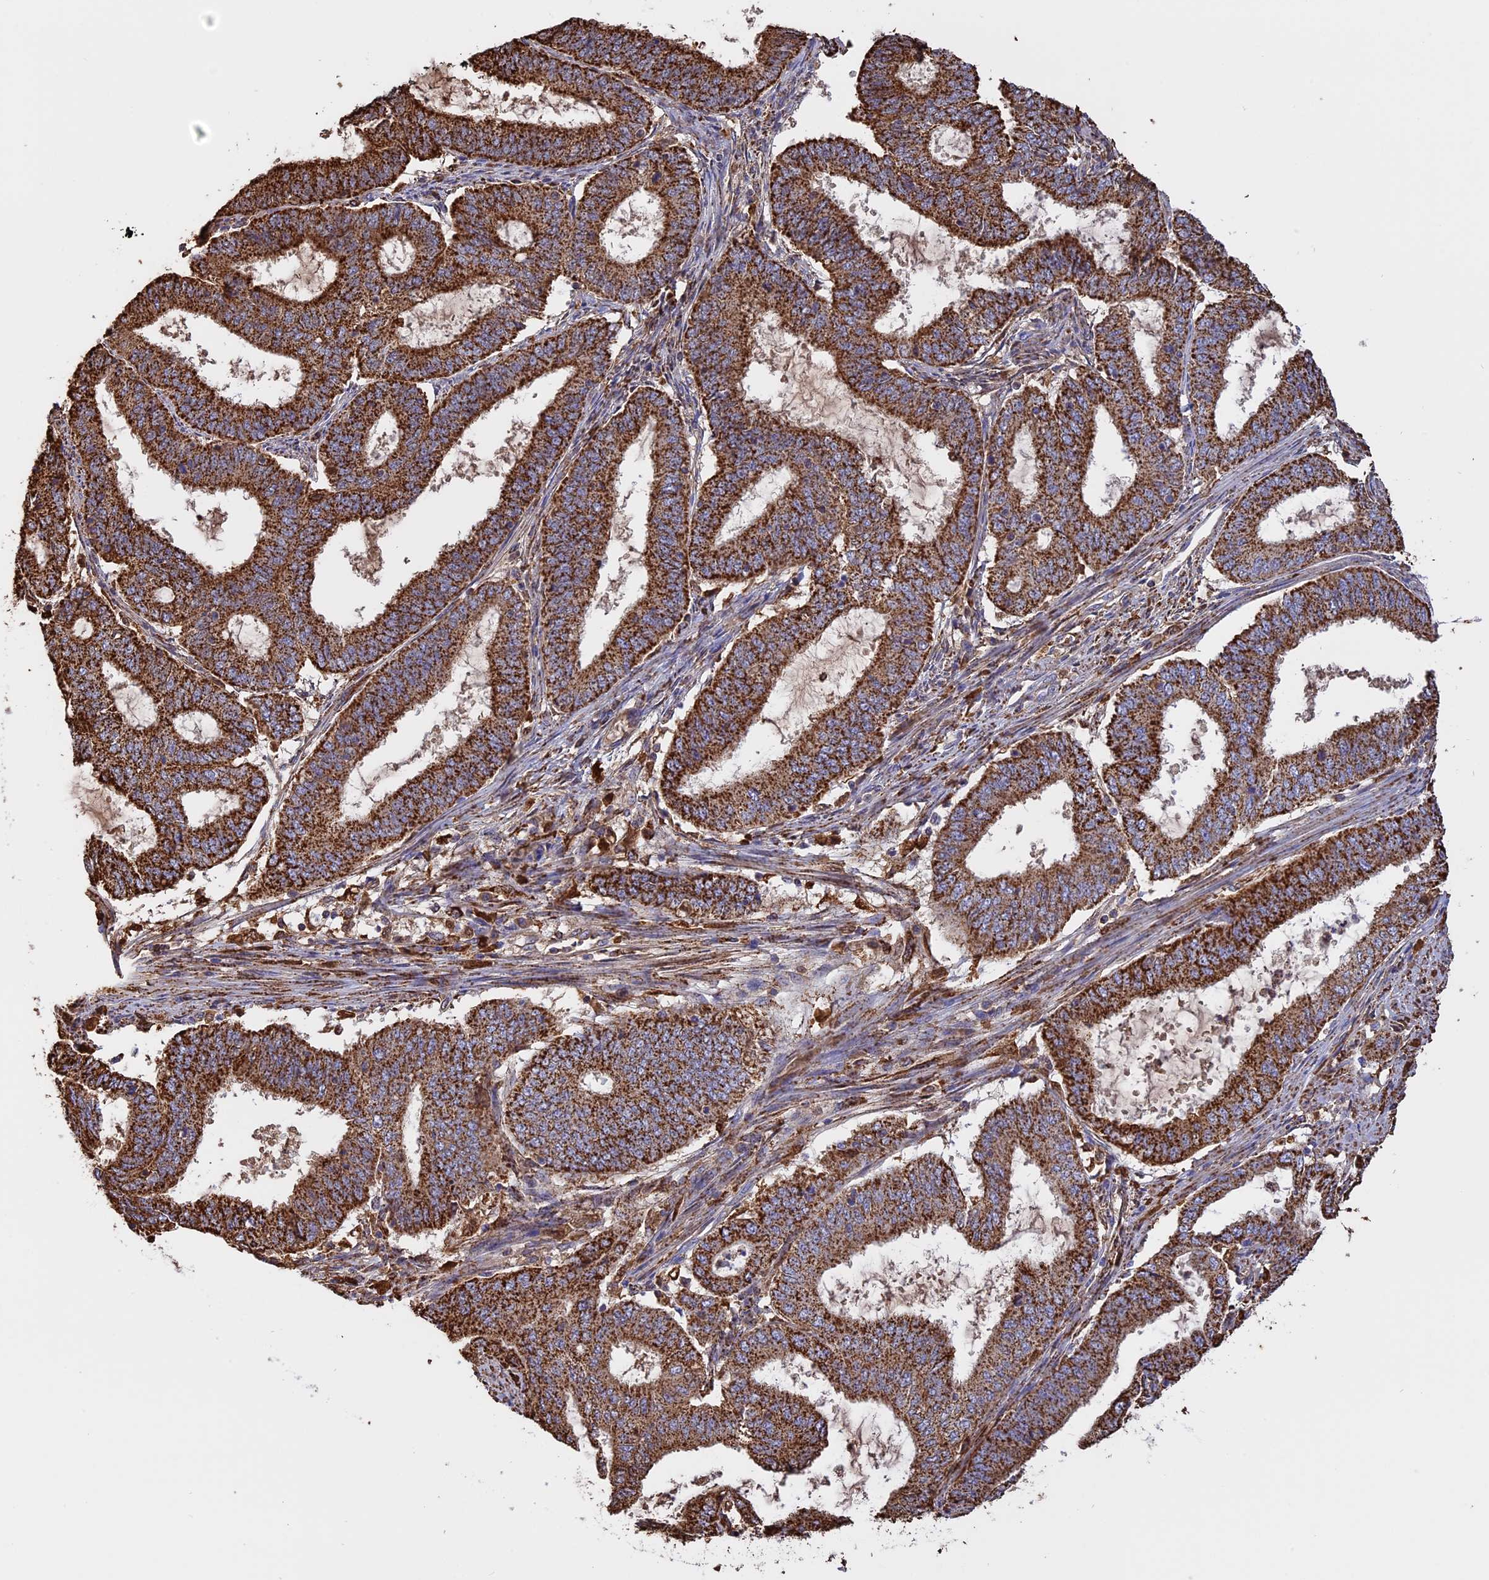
{"staining": {"intensity": "strong", "quantity": ">75%", "location": "cytoplasmic/membranous"}, "tissue": "endometrial cancer", "cell_type": "Tumor cells", "image_type": "cancer", "snomed": [{"axis": "morphology", "description": "Adenocarcinoma, NOS"}, {"axis": "topography", "description": "Endometrium"}], "caption": "There is high levels of strong cytoplasmic/membranous expression in tumor cells of endometrial cancer (adenocarcinoma), as demonstrated by immunohistochemical staining (brown color).", "gene": "KCNG1", "patient": {"sex": "female", "age": 51}}